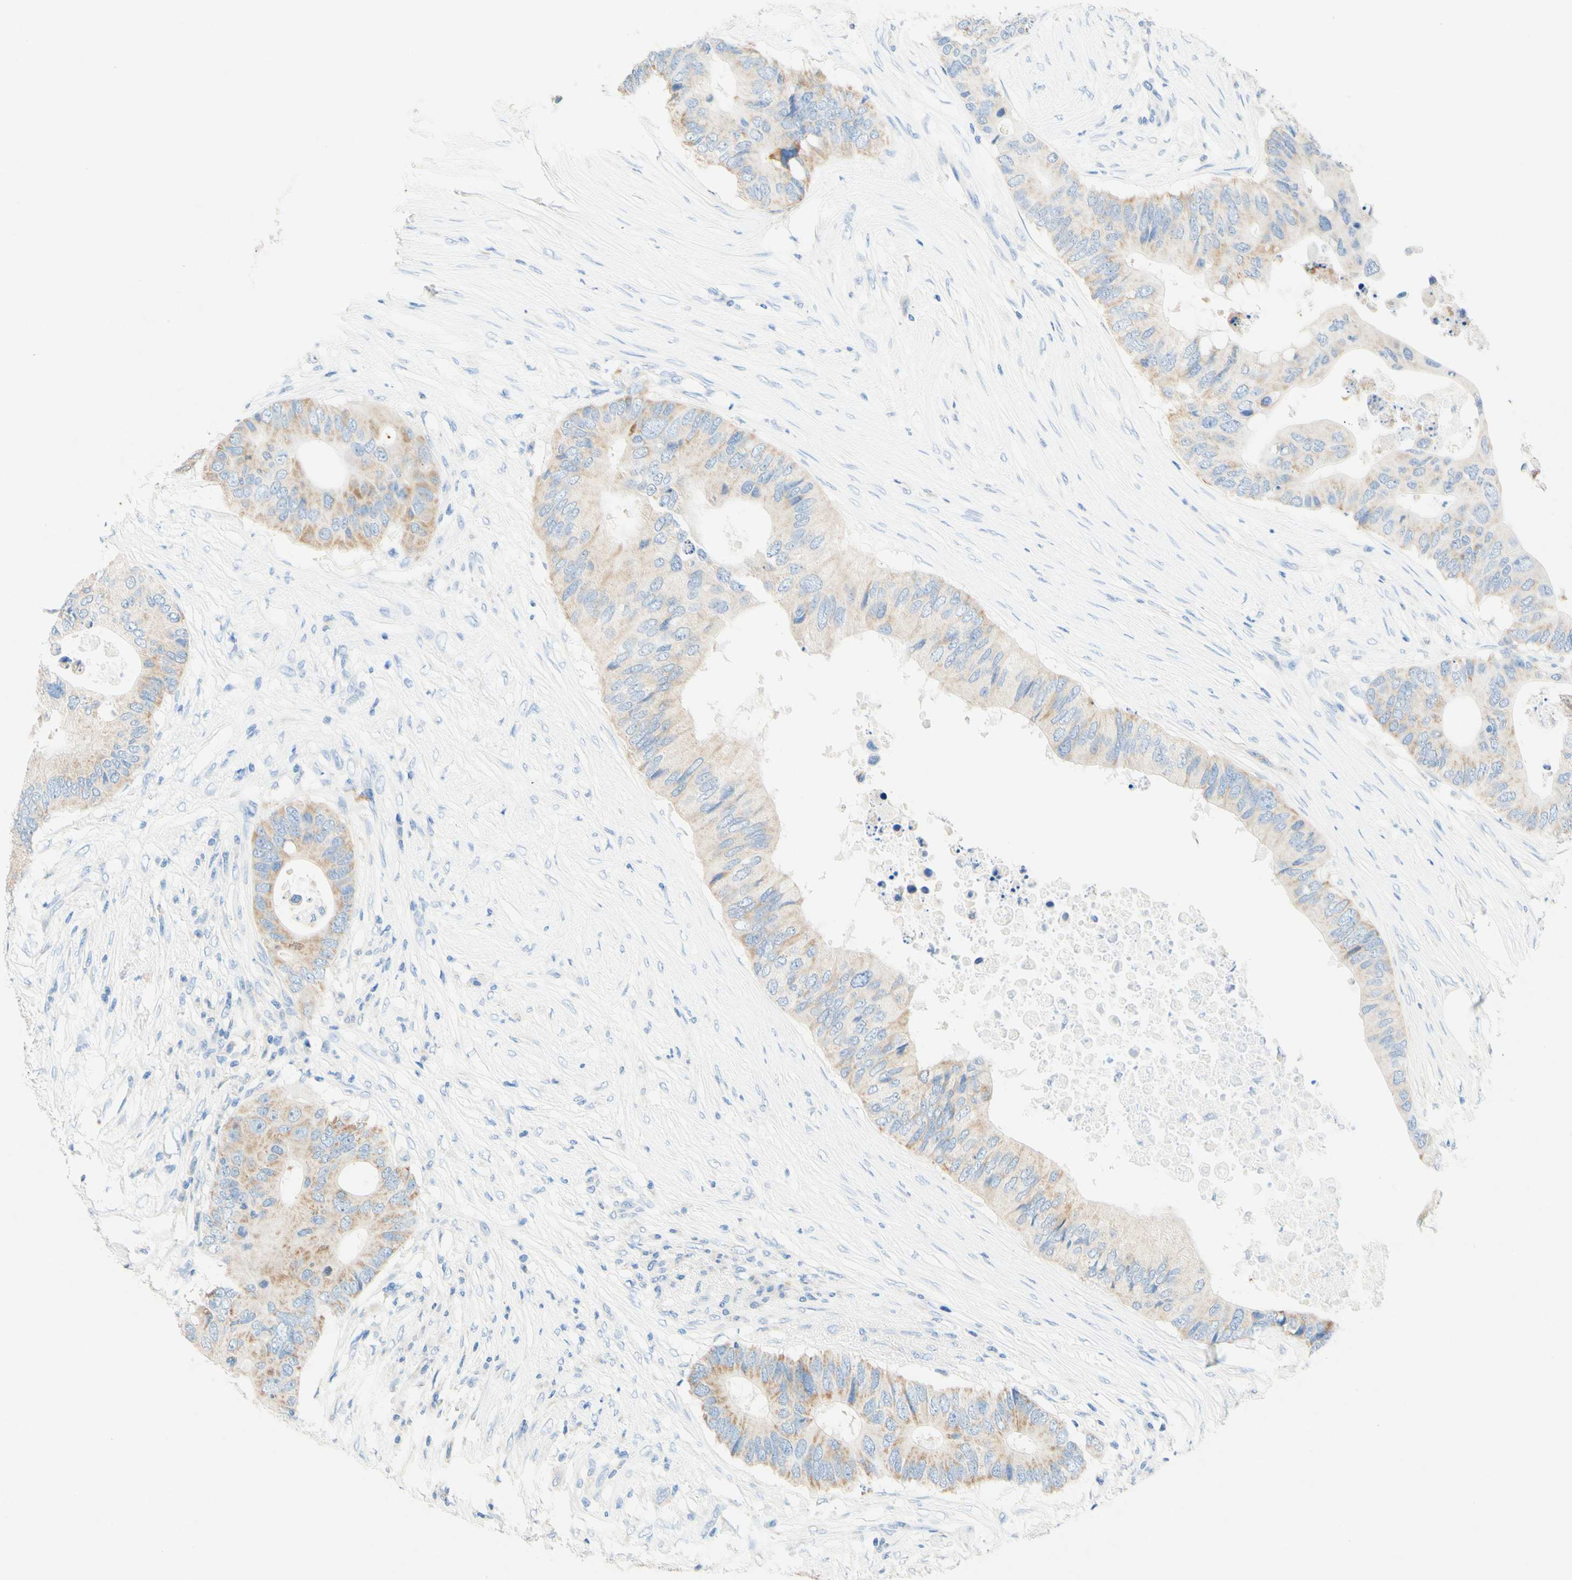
{"staining": {"intensity": "weak", "quantity": ">75%", "location": "cytoplasmic/membranous"}, "tissue": "colorectal cancer", "cell_type": "Tumor cells", "image_type": "cancer", "snomed": [{"axis": "morphology", "description": "Adenocarcinoma, NOS"}, {"axis": "topography", "description": "Colon"}], "caption": "Immunohistochemical staining of colorectal cancer (adenocarcinoma) exhibits low levels of weak cytoplasmic/membranous positivity in approximately >75% of tumor cells.", "gene": "SLC46A1", "patient": {"sex": "male", "age": 71}}